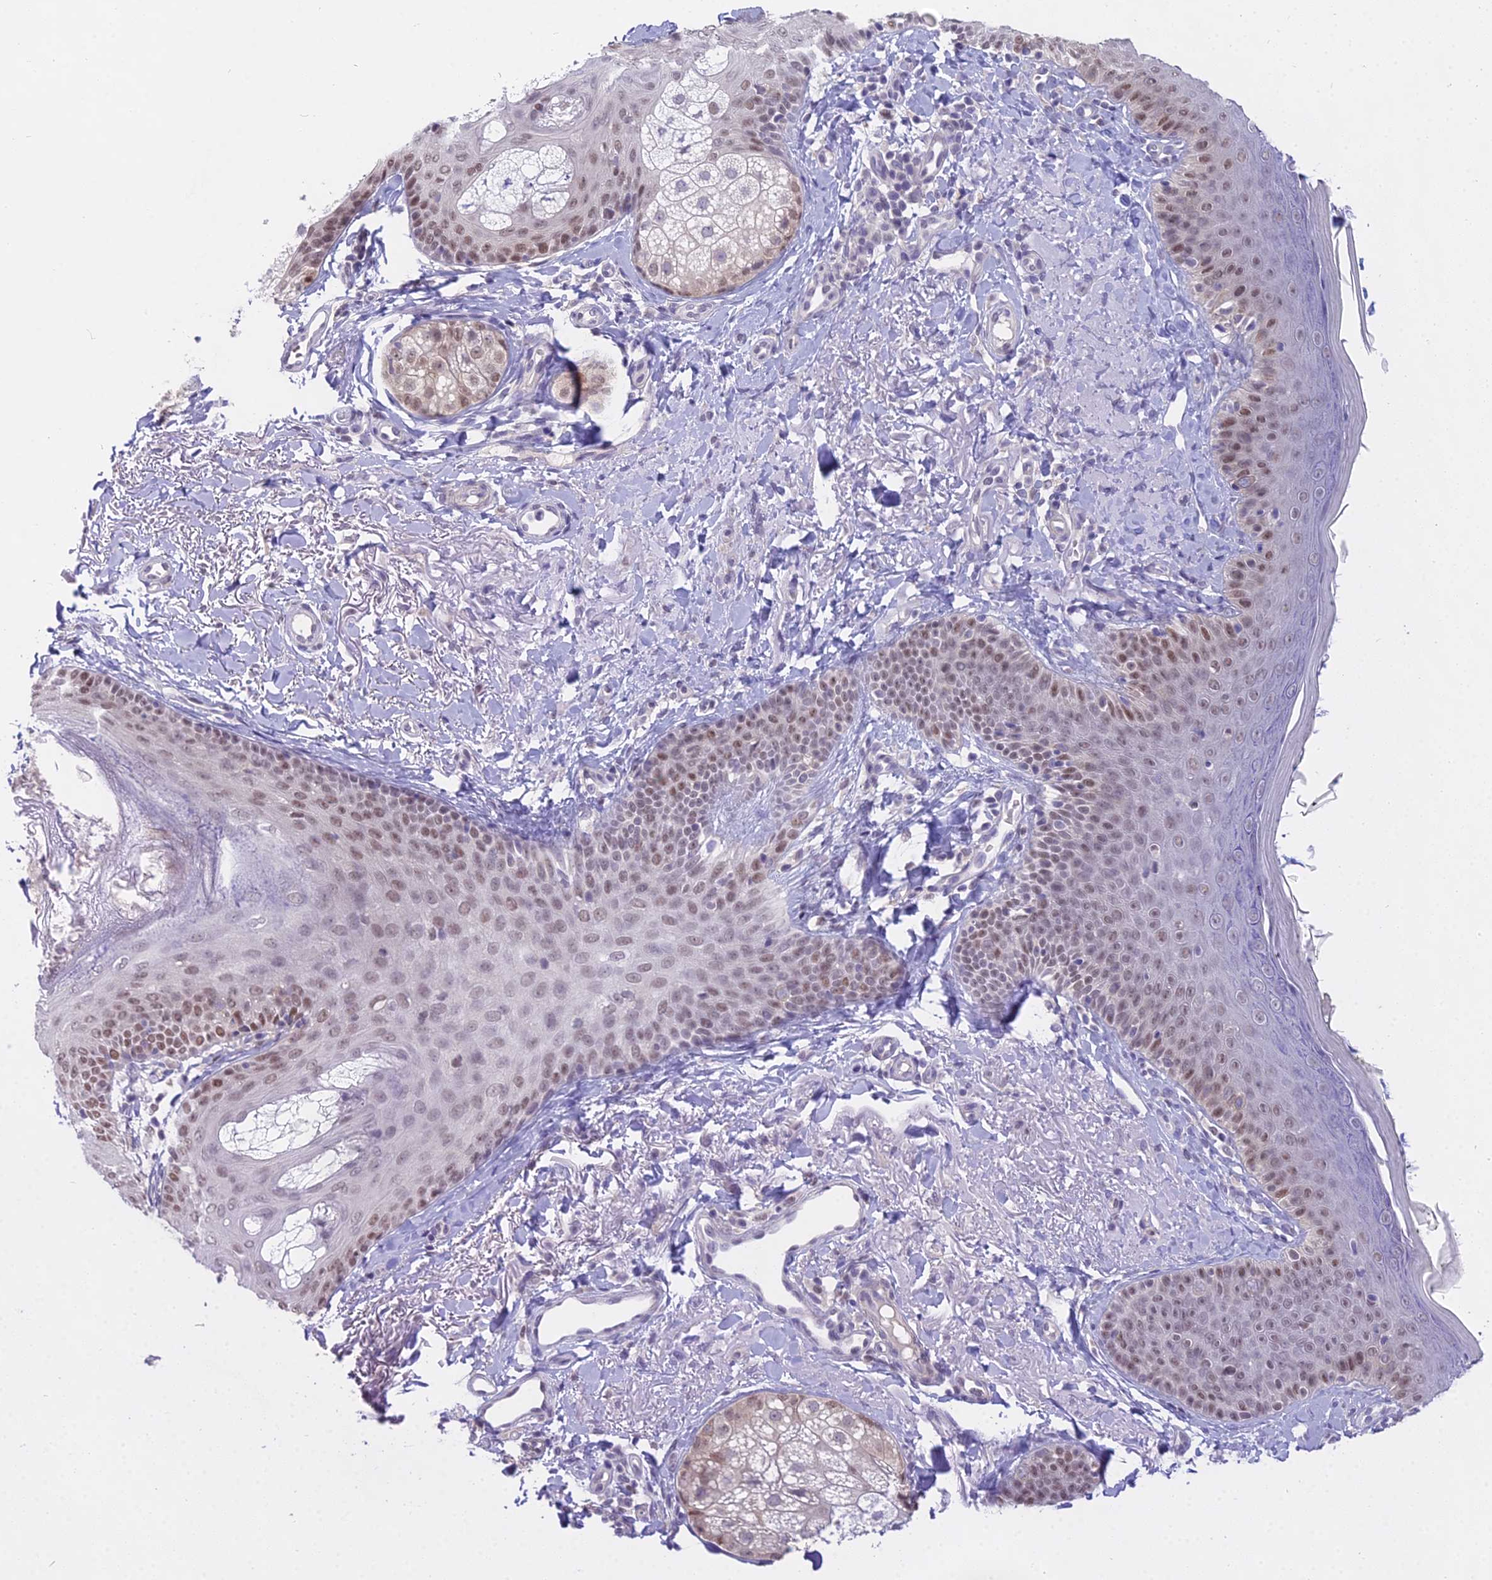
{"staining": {"intensity": "negative", "quantity": "none", "location": "none"}, "tissue": "skin", "cell_type": "Fibroblasts", "image_type": "normal", "snomed": [{"axis": "morphology", "description": "Normal tissue, NOS"}, {"axis": "topography", "description": "Skin"}], "caption": "Immunohistochemistry of normal skin reveals no staining in fibroblasts.", "gene": "MAT2A", "patient": {"sex": "male", "age": 57}}